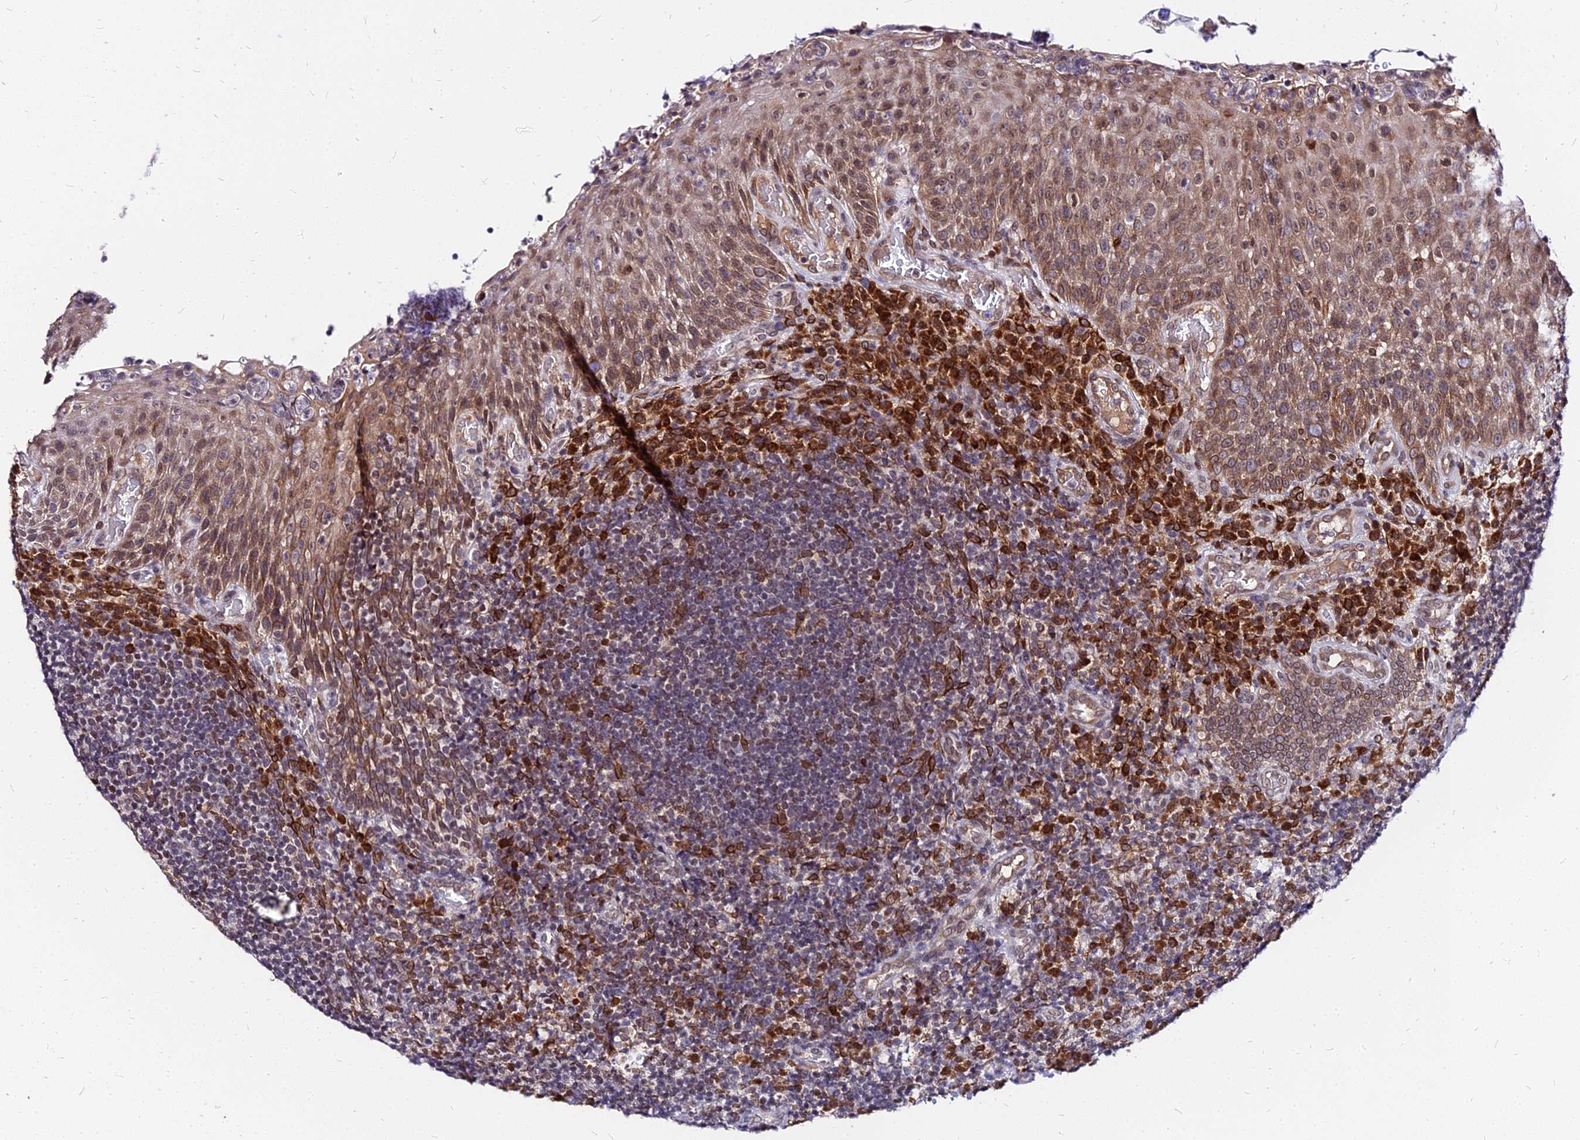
{"staining": {"intensity": "moderate", "quantity": "25%-75%", "location": "cytoplasmic/membranous,nuclear"}, "tissue": "tonsil", "cell_type": "Germinal center cells", "image_type": "normal", "snomed": [{"axis": "morphology", "description": "Normal tissue, NOS"}, {"axis": "topography", "description": "Tonsil"}], "caption": "Benign tonsil was stained to show a protein in brown. There is medium levels of moderate cytoplasmic/membranous,nuclear staining in approximately 25%-75% of germinal center cells. Nuclei are stained in blue.", "gene": "RNF121", "patient": {"sex": "male", "age": 17}}